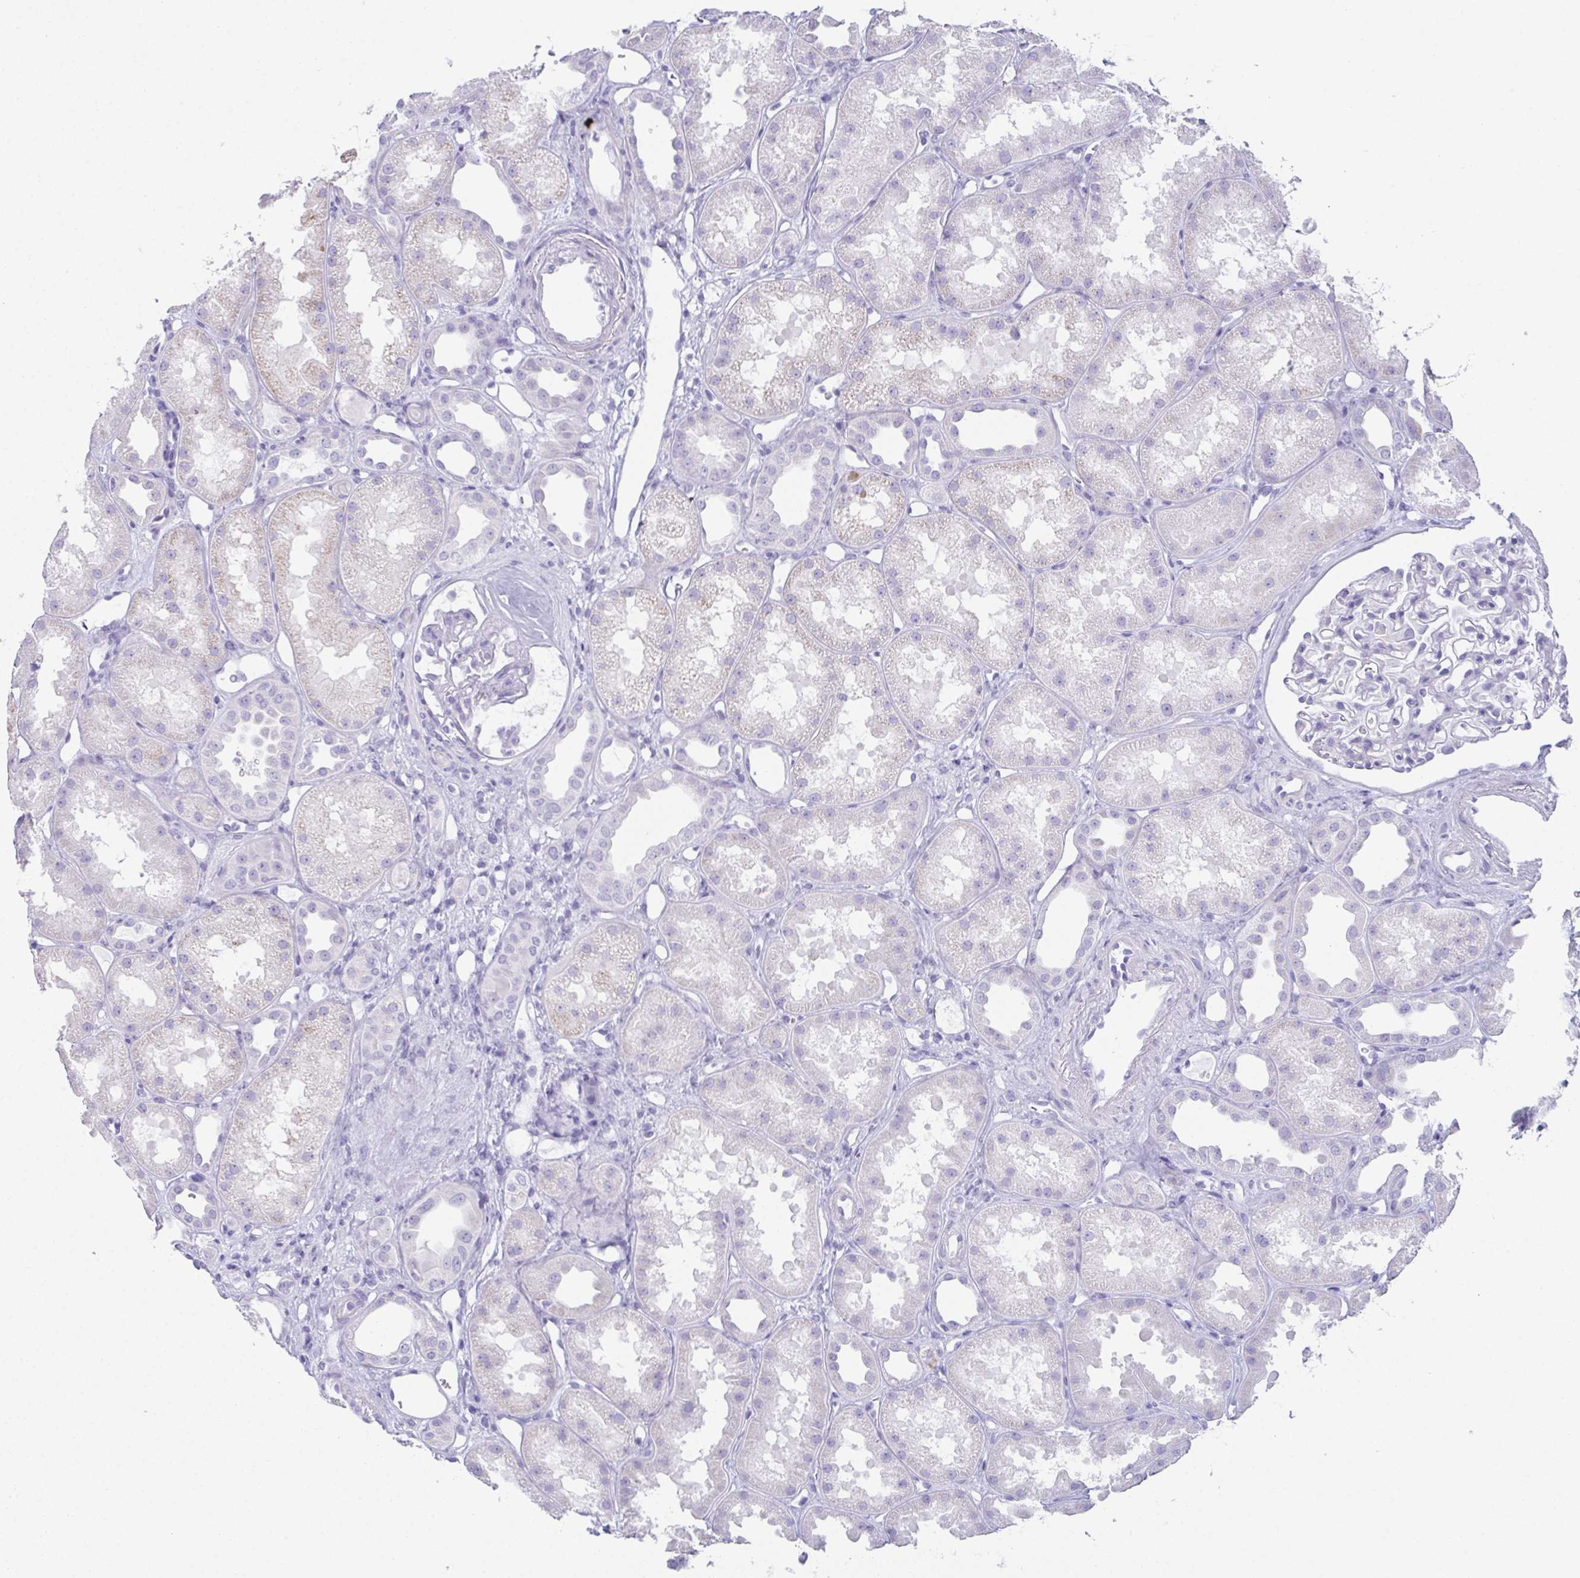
{"staining": {"intensity": "negative", "quantity": "none", "location": "none"}, "tissue": "kidney", "cell_type": "Cells in glomeruli", "image_type": "normal", "snomed": [{"axis": "morphology", "description": "Normal tissue, NOS"}, {"axis": "topography", "description": "Kidney"}], "caption": "An immunohistochemistry image of benign kidney is shown. There is no staining in cells in glomeruli of kidney. (Brightfield microscopy of DAB (3,3'-diaminobenzidine) IHC at high magnification).", "gene": "TEX19", "patient": {"sex": "male", "age": 61}}